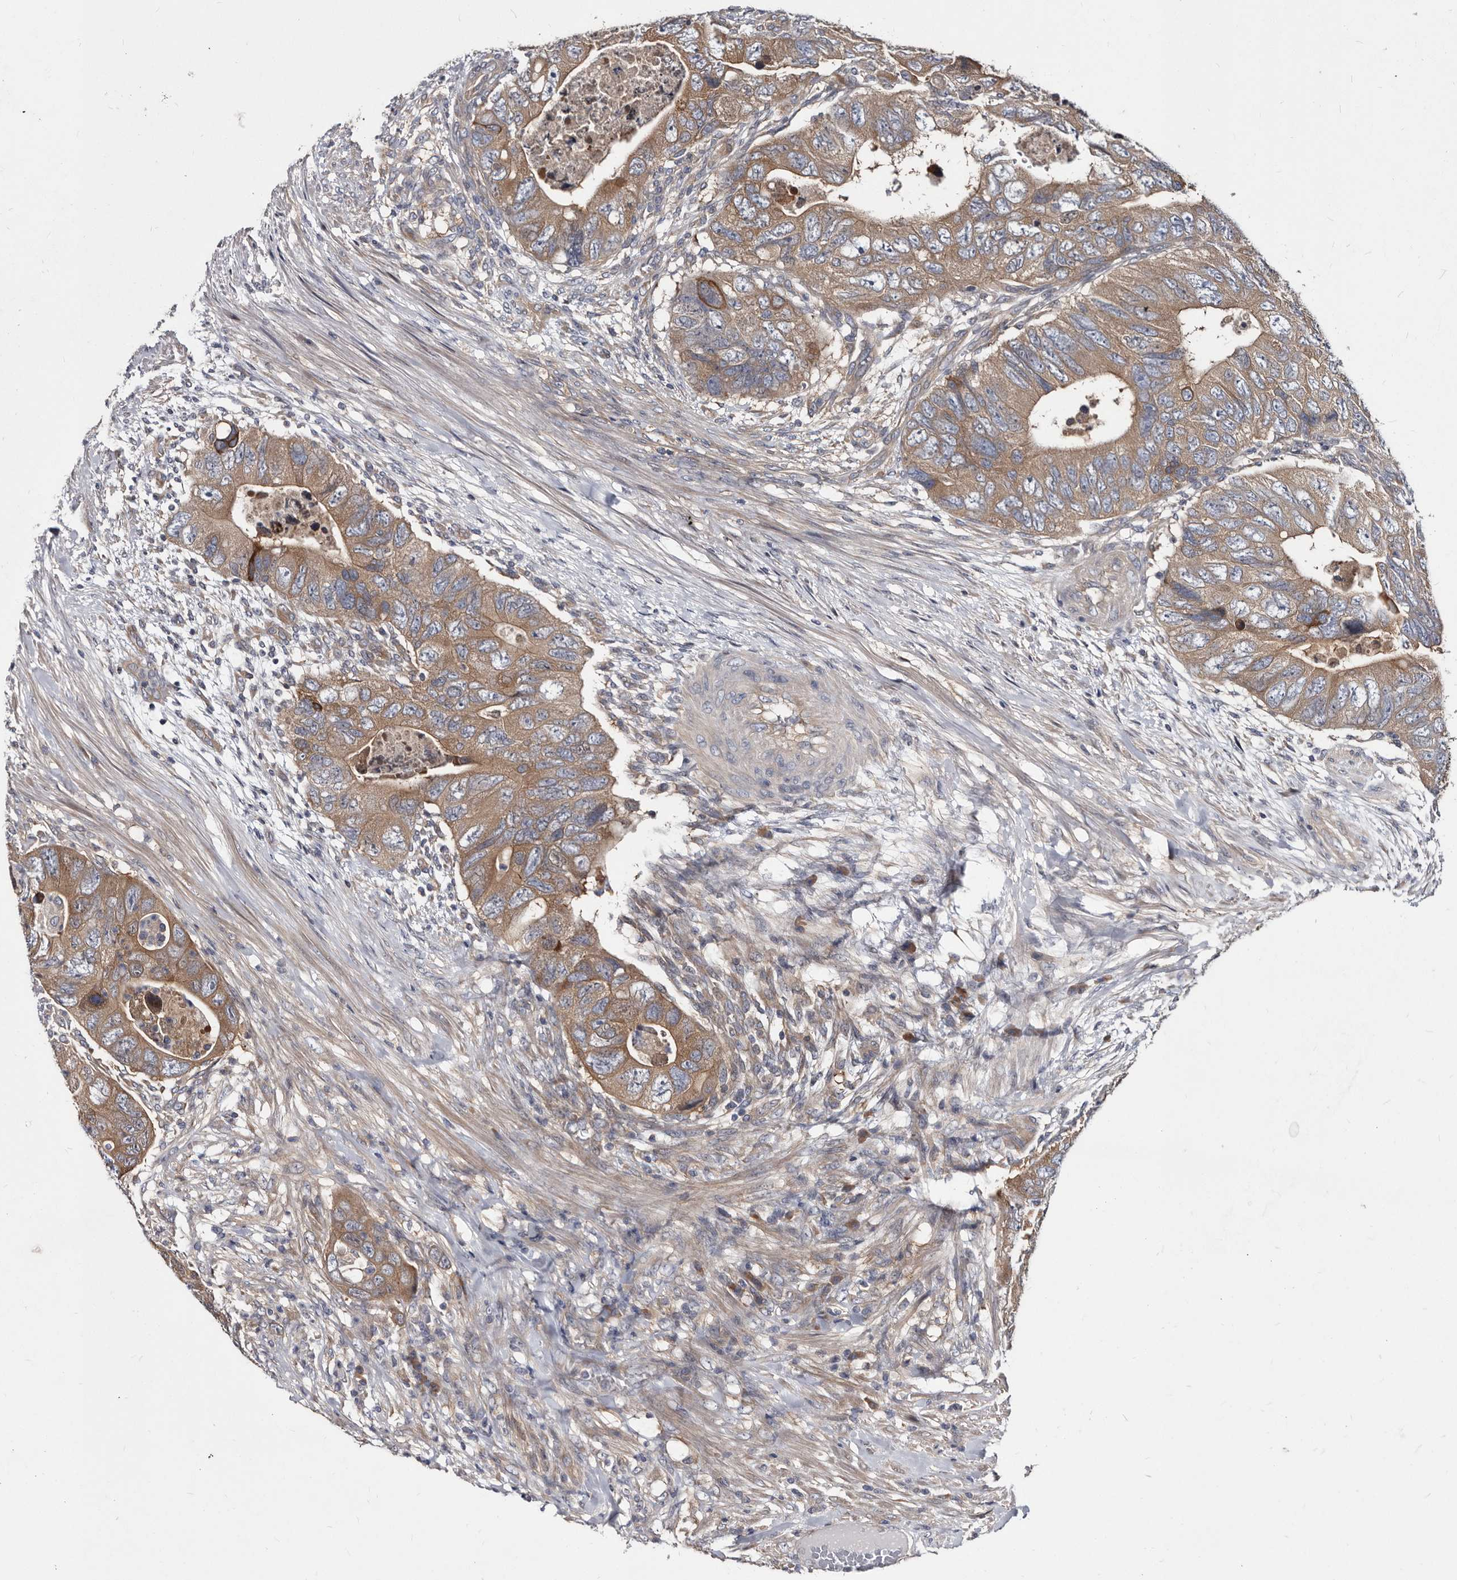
{"staining": {"intensity": "moderate", "quantity": ">75%", "location": "cytoplasmic/membranous"}, "tissue": "colorectal cancer", "cell_type": "Tumor cells", "image_type": "cancer", "snomed": [{"axis": "morphology", "description": "Adenocarcinoma, NOS"}, {"axis": "topography", "description": "Rectum"}], "caption": "The photomicrograph exhibits a brown stain indicating the presence of a protein in the cytoplasmic/membranous of tumor cells in colorectal cancer.", "gene": "ABCF2", "patient": {"sex": "male", "age": 63}}